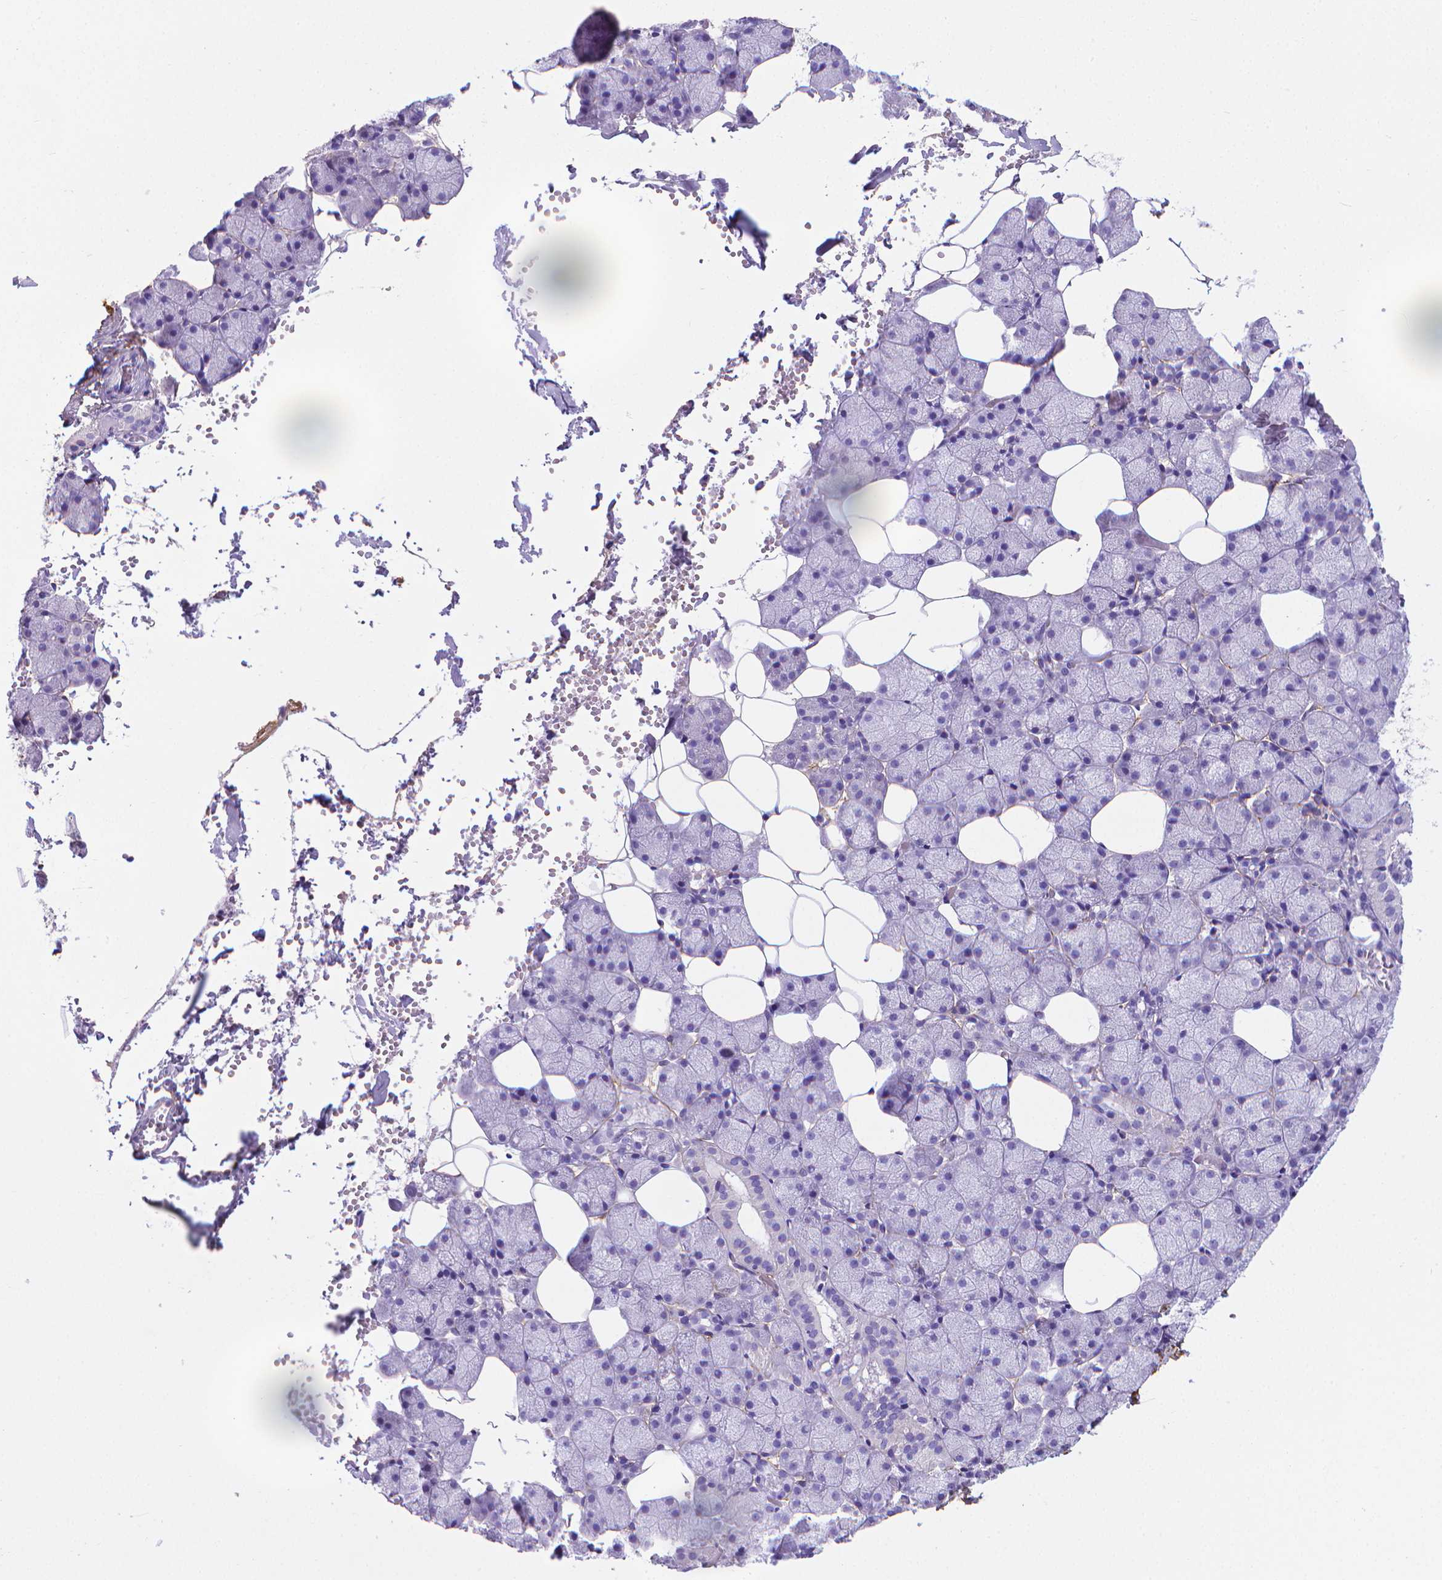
{"staining": {"intensity": "negative", "quantity": "none", "location": "none"}, "tissue": "salivary gland", "cell_type": "Glandular cells", "image_type": "normal", "snomed": [{"axis": "morphology", "description": "Normal tissue, NOS"}, {"axis": "topography", "description": "Salivary gland"}], "caption": "DAB immunohistochemical staining of normal human salivary gland shows no significant positivity in glandular cells.", "gene": "MFAP2", "patient": {"sex": "male", "age": 38}}